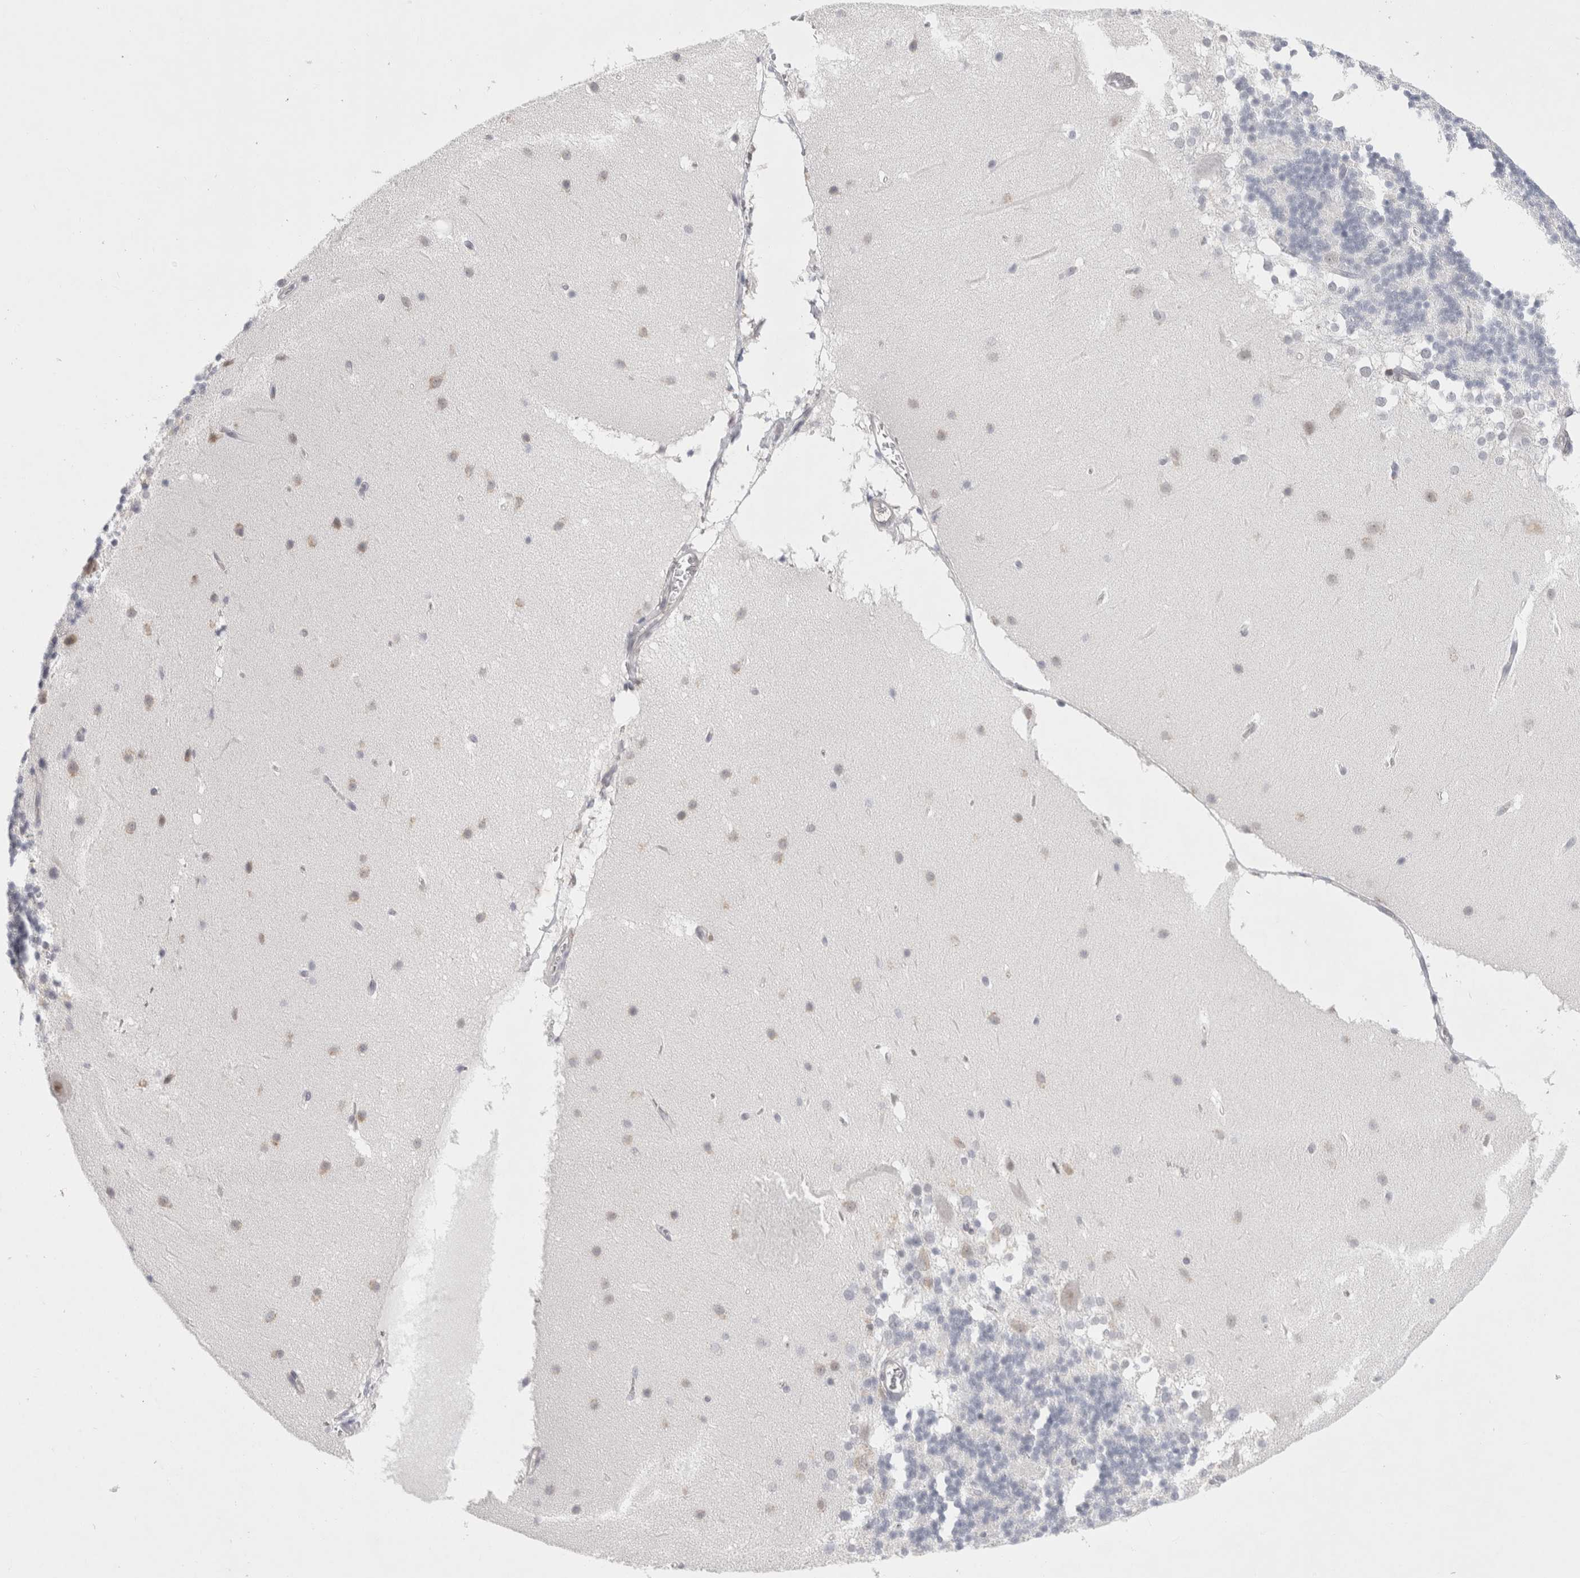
{"staining": {"intensity": "negative", "quantity": "none", "location": "none"}, "tissue": "cerebellum", "cell_type": "Cells in granular layer", "image_type": "normal", "snomed": [{"axis": "morphology", "description": "Normal tissue, NOS"}, {"axis": "topography", "description": "Cerebellum"}], "caption": "Photomicrograph shows no protein expression in cells in granular layer of normal cerebellum. (Immunohistochemistry, brightfield microscopy, high magnification).", "gene": "TRMT1L", "patient": {"sex": "female", "age": 19}}